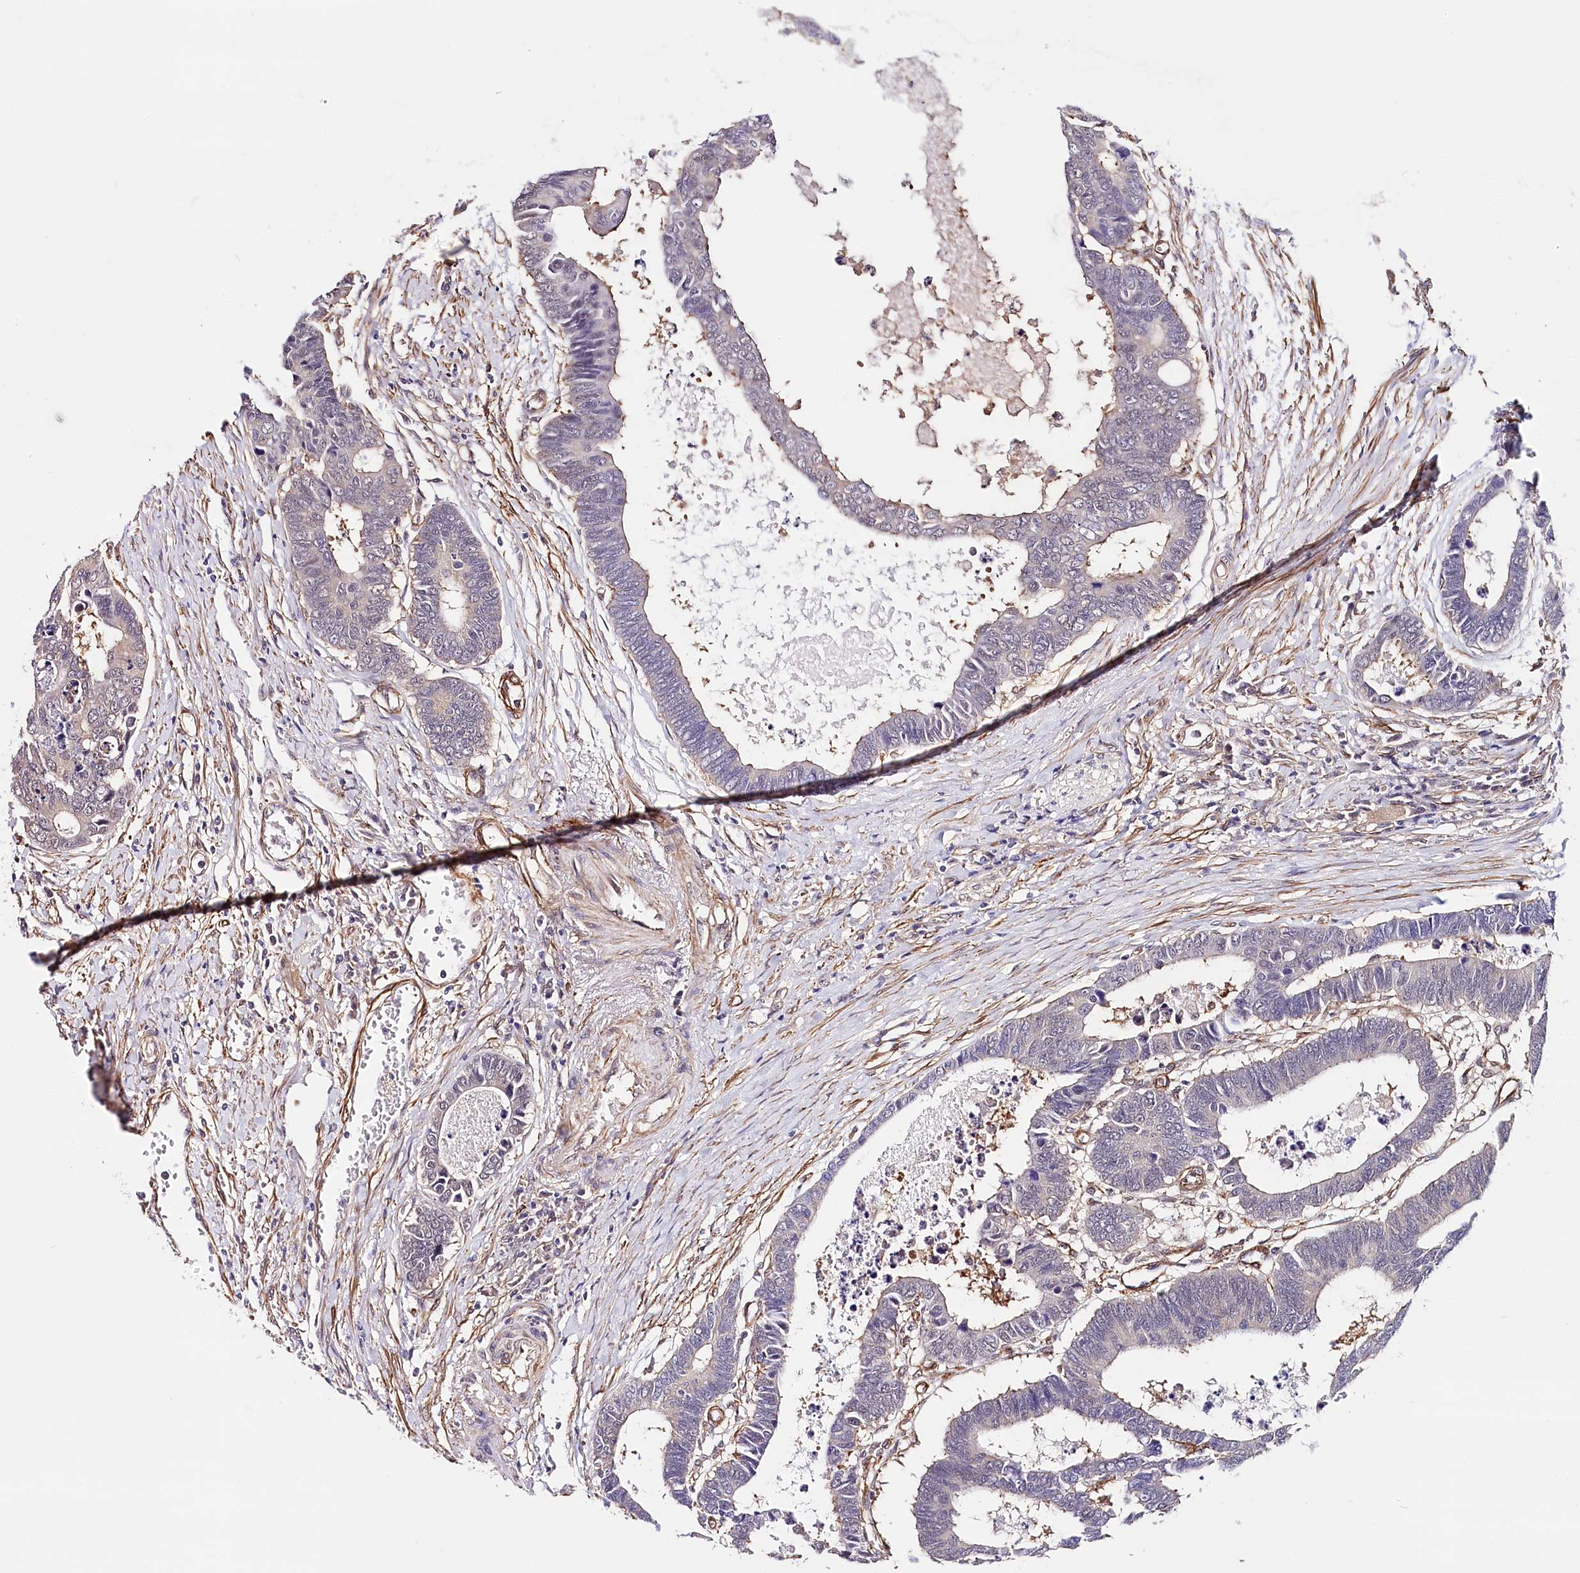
{"staining": {"intensity": "negative", "quantity": "none", "location": "none"}, "tissue": "colorectal cancer", "cell_type": "Tumor cells", "image_type": "cancer", "snomed": [{"axis": "morphology", "description": "Adenocarcinoma, NOS"}, {"axis": "topography", "description": "Rectum"}], "caption": "IHC micrograph of neoplastic tissue: human colorectal adenocarcinoma stained with DAB (3,3'-diaminobenzidine) exhibits no significant protein positivity in tumor cells.", "gene": "PPP2R5B", "patient": {"sex": "male", "age": 84}}